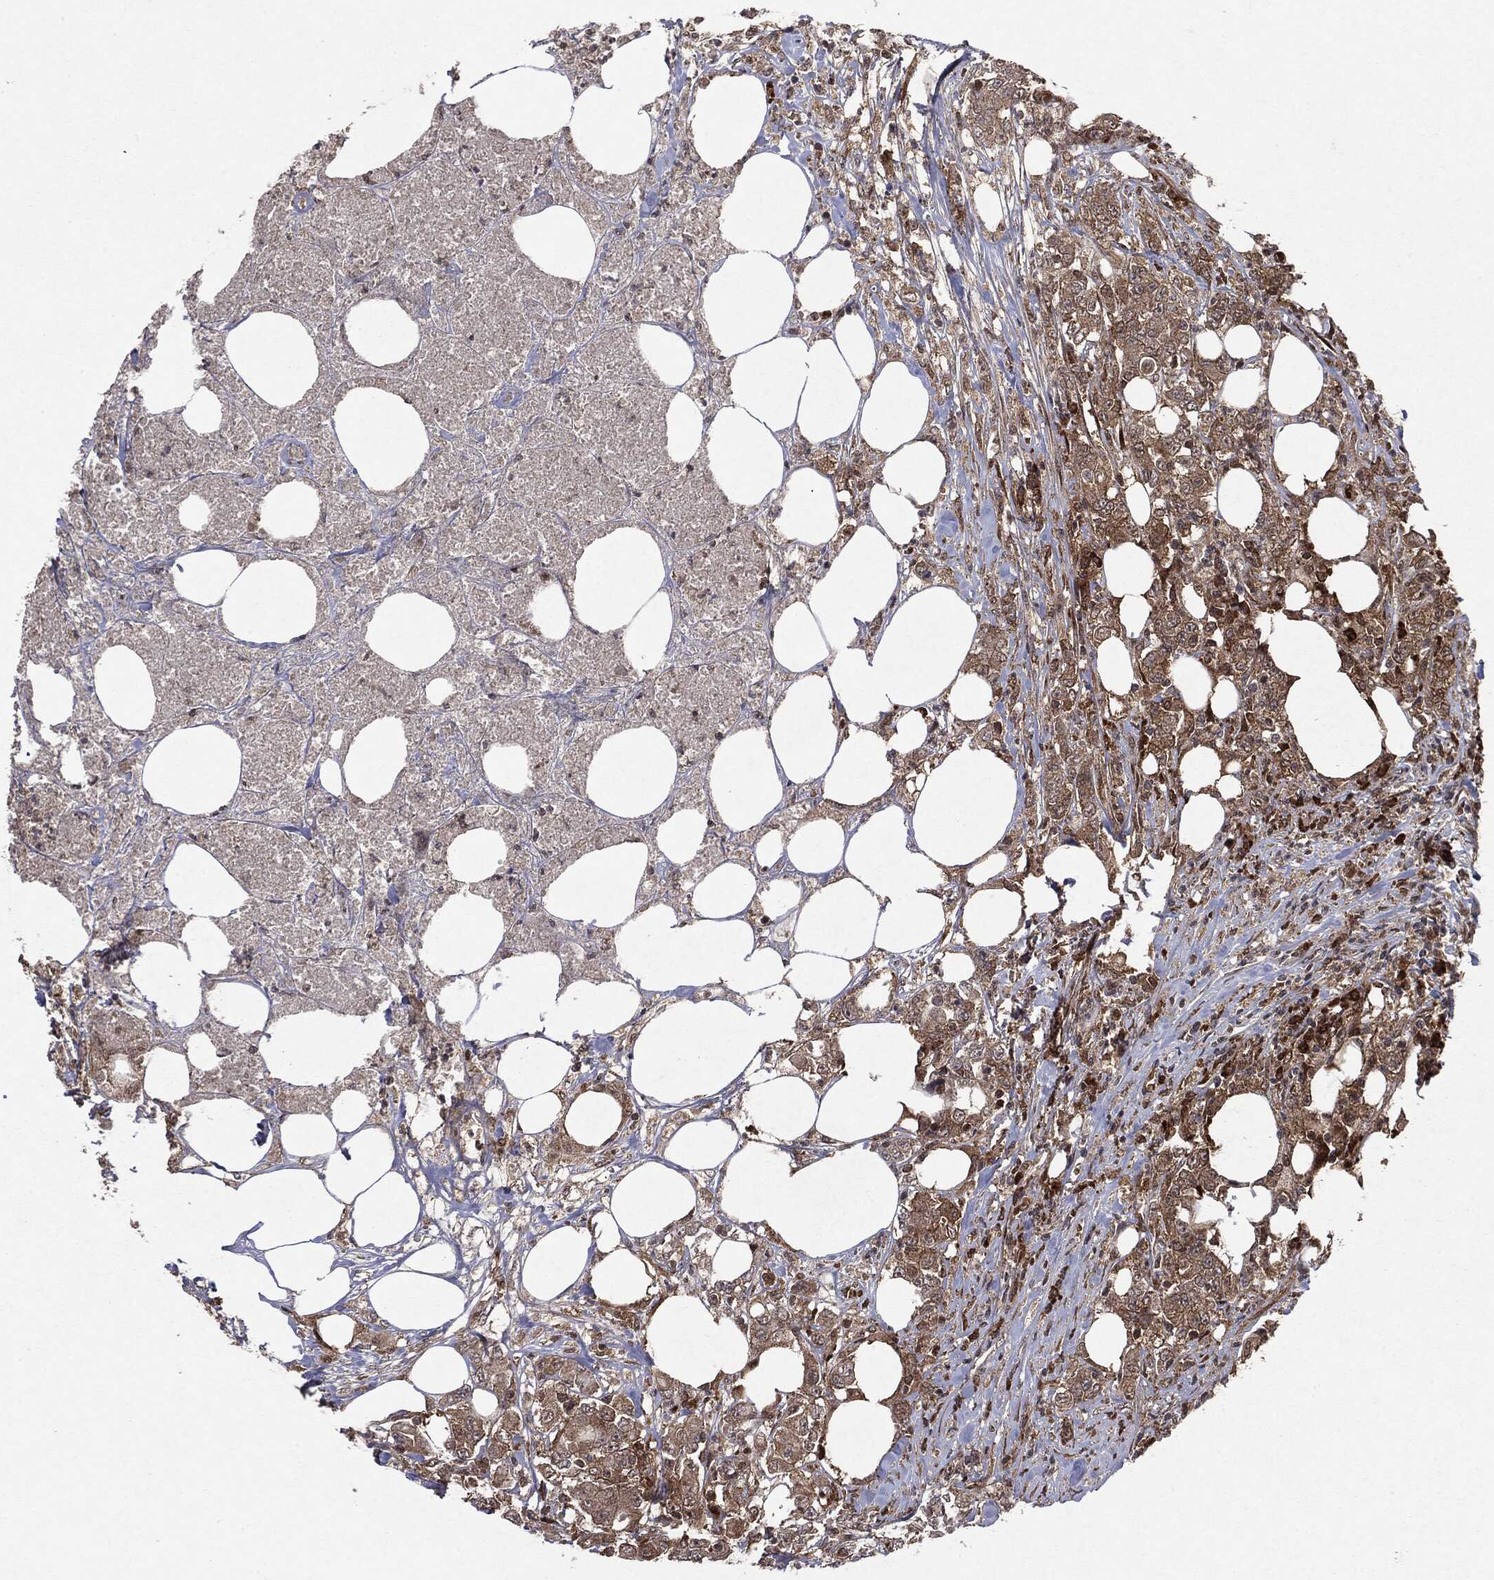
{"staining": {"intensity": "weak", "quantity": ">75%", "location": "cytoplasmic/membranous"}, "tissue": "colorectal cancer", "cell_type": "Tumor cells", "image_type": "cancer", "snomed": [{"axis": "morphology", "description": "Adenocarcinoma, NOS"}, {"axis": "topography", "description": "Colon"}], "caption": "Immunohistochemical staining of human colorectal adenocarcinoma reveals weak cytoplasmic/membranous protein expression in approximately >75% of tumor cells.", "gene": "OTUB1", "patient": {"sex": "female", "age": 48}}